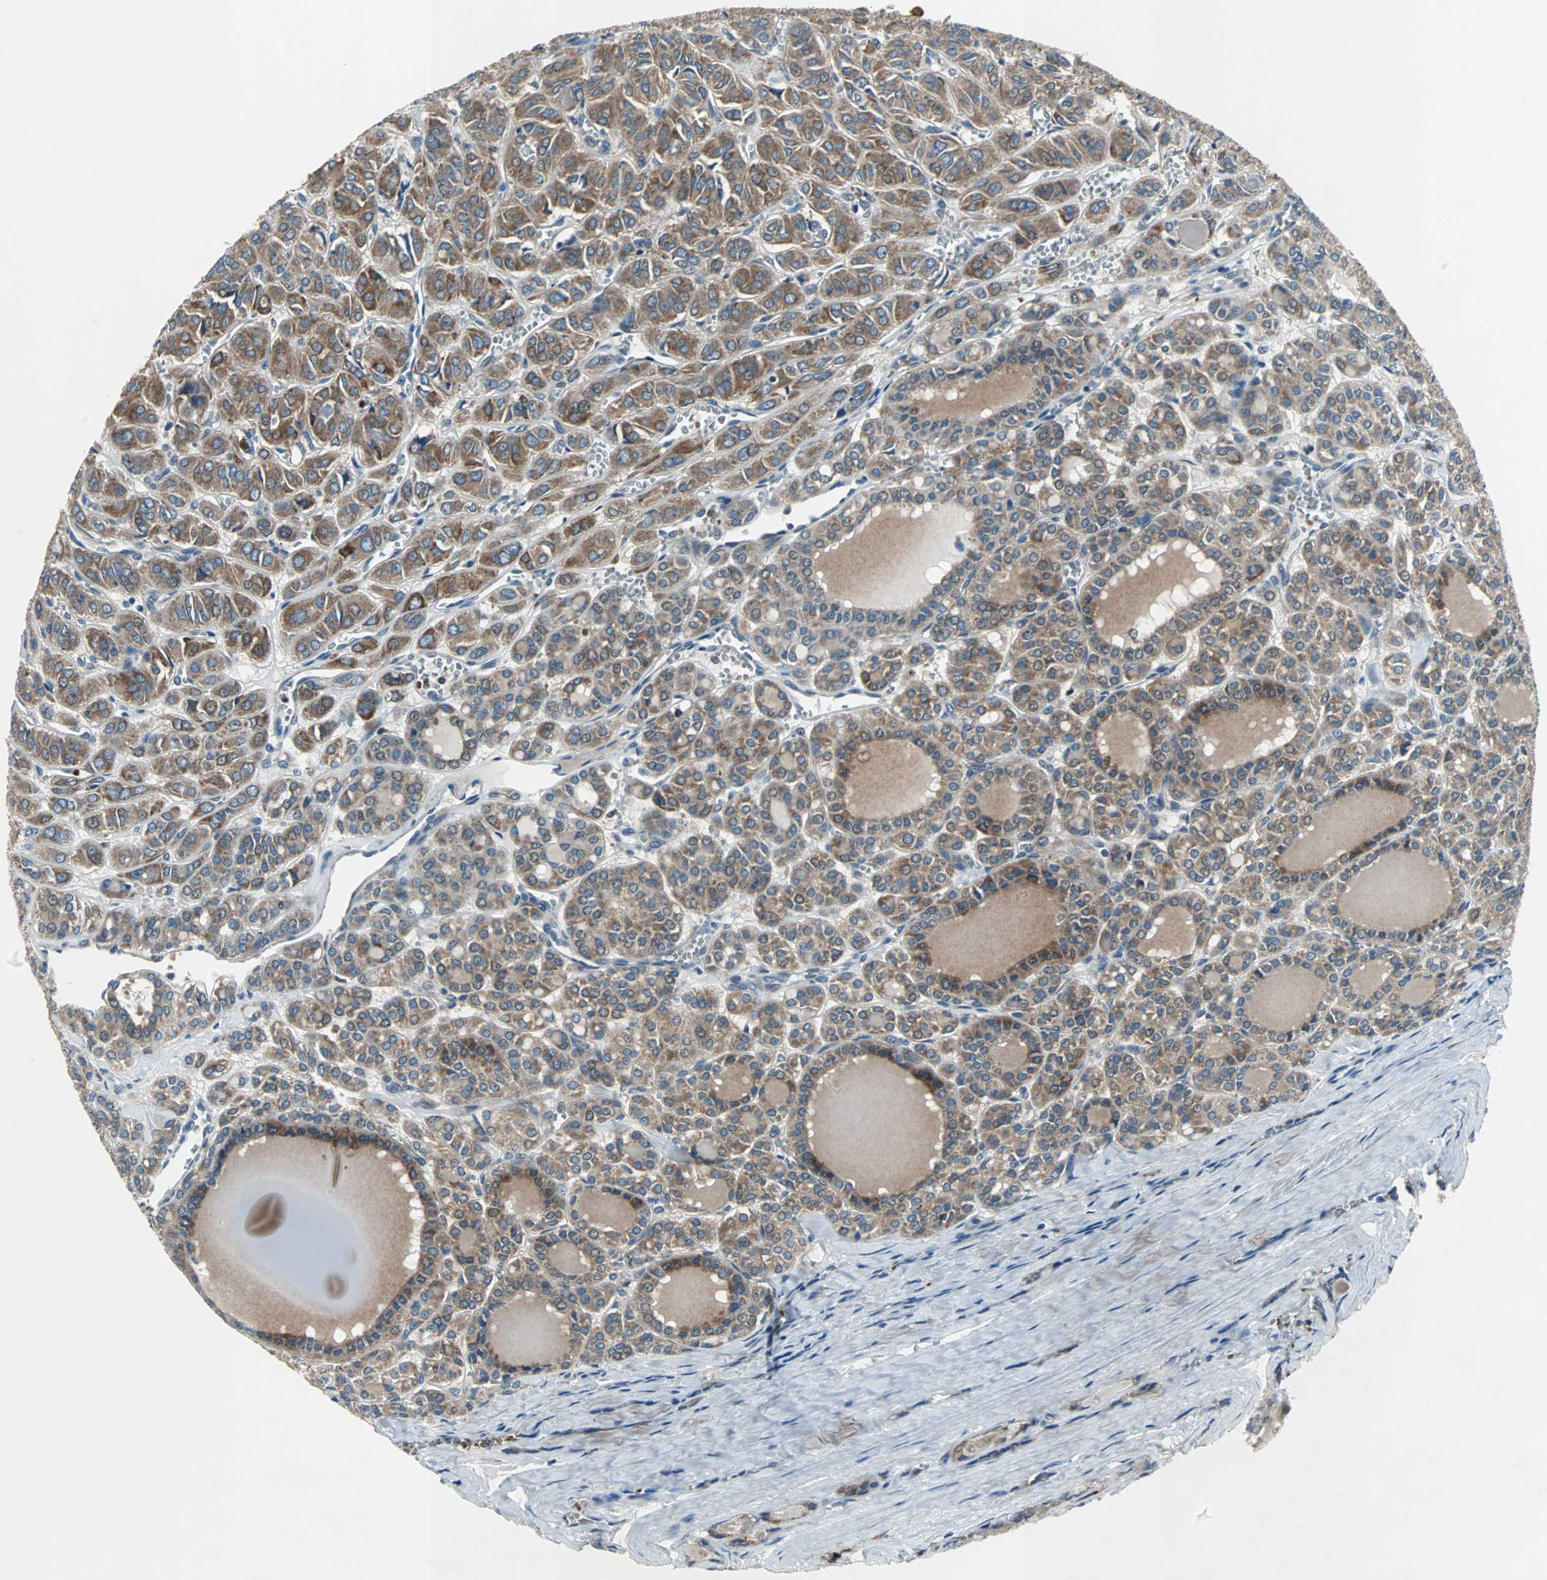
{"staining": {"intensity": "moderate", "quantity": ">75%", "location": "cytoplasmic/membranous"}, "tissue": "thyroid cancer", "cell_type": "Tumor cells", "image_type": "cancer", "snomed": [{"axis": "morphology", "description": "Follicular adenoma carcinoma, NOS"}, {"axis": "topography", "description": "Thyroid gland"}], "caption": "DAB immunohistochemical staining of thyroid cancer displays moderate cytoplasmic/membranous protein positivity in about >75% of tumor cells.", "gene": "SOS1", "patient": {"sex": "female", "age": 71}}